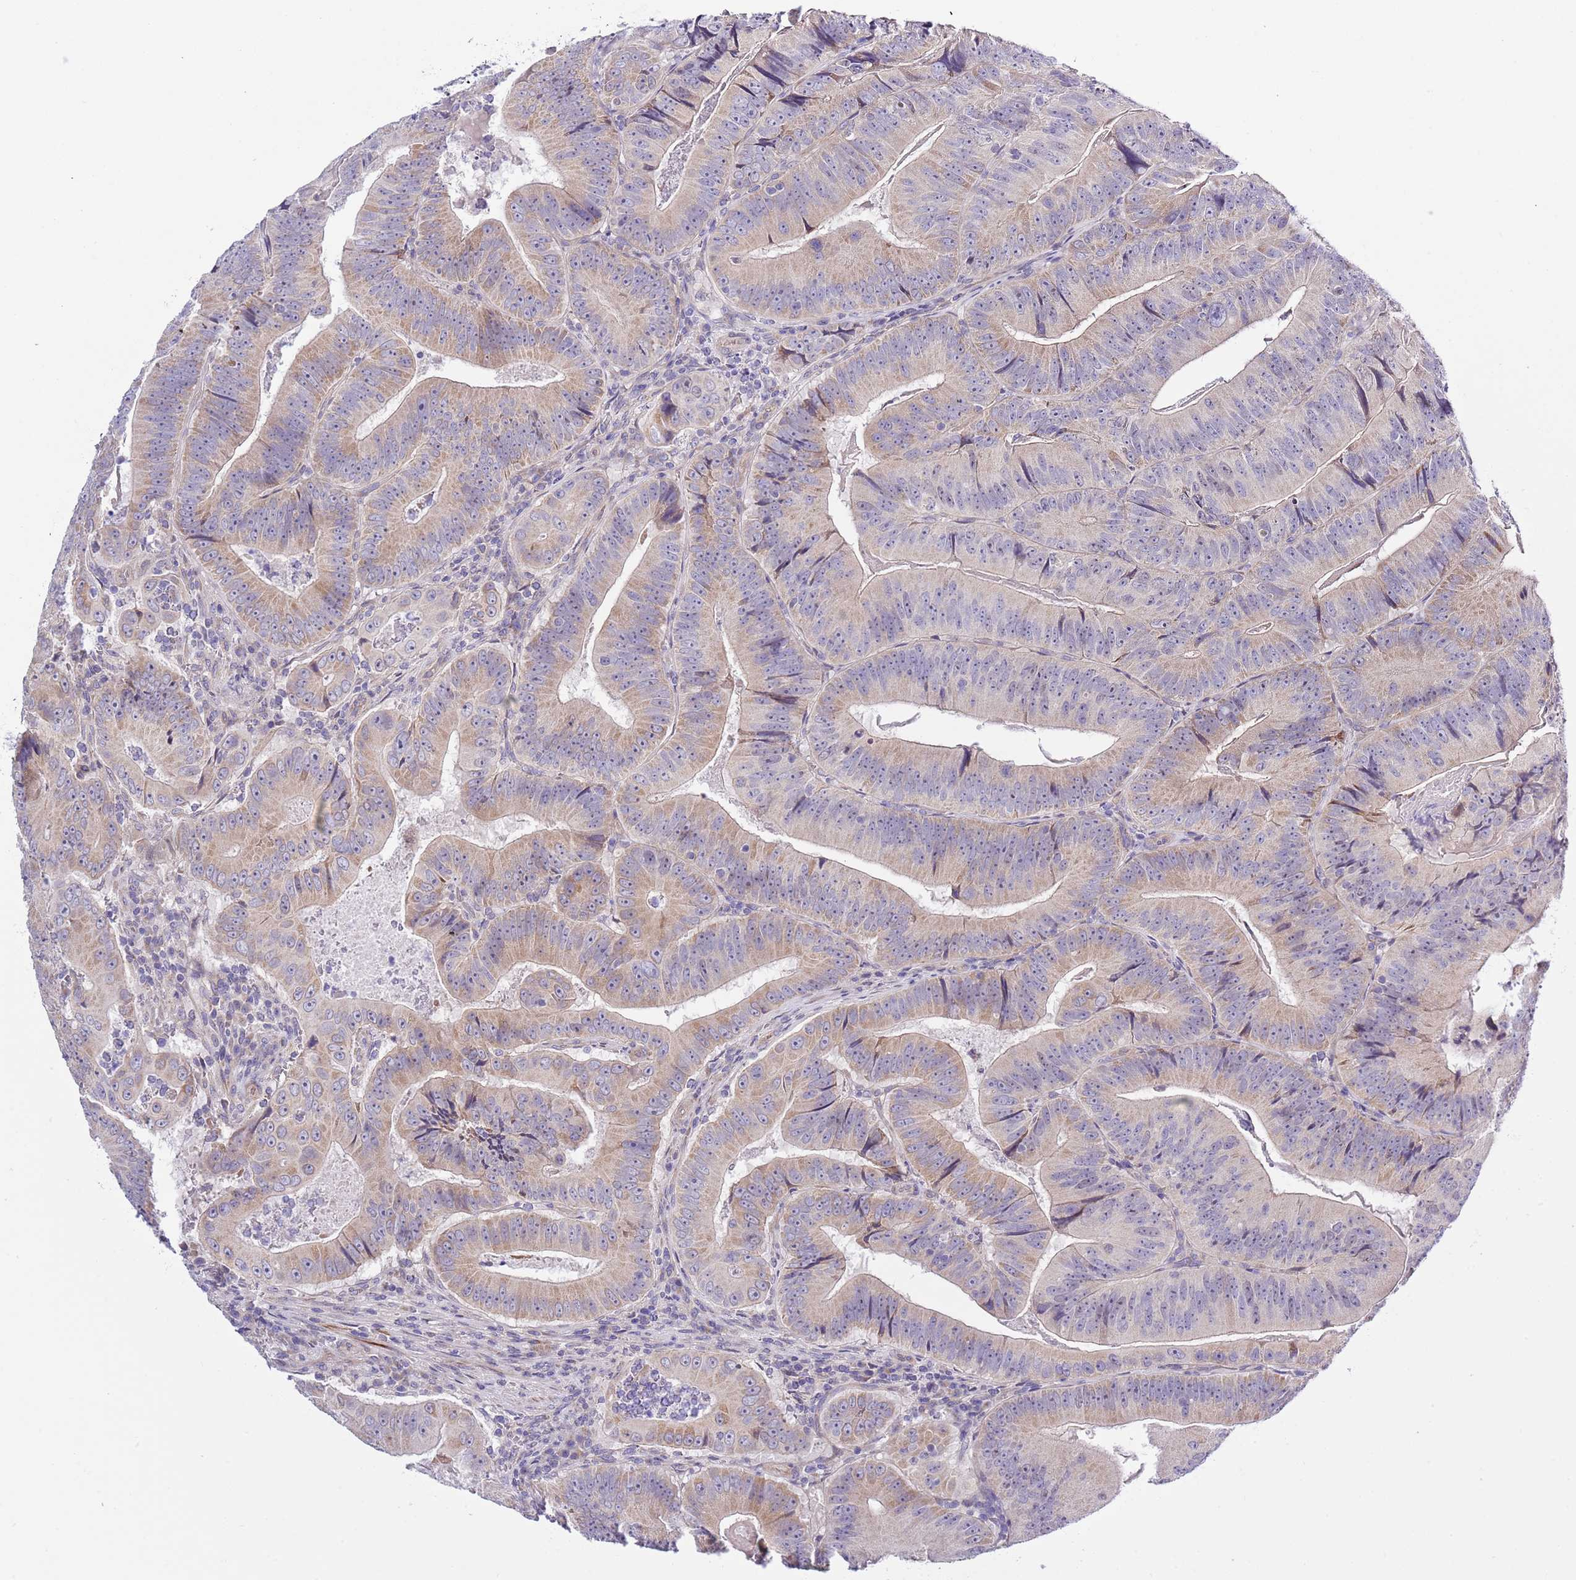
{"staining": {"intensity": "weak", "quantity": "25%-75%", "location": "cytoplasmic/membranous"}, "tissue": "colorectal cancer", "cell_type": "Tumor cells", "image_type": "cancer", "snomed": [{"axis": "morphology", "description": "Adenocarcinoma, NOS"}, {"axis": "topography", "description": "Colon"}], "caption": "Protein staining reveals weak cytoplasmic/membranous staining in about 25%-75% of tumor cells in colorectal cancer (adenocarcinoma).", "gene": "NET1", "patient": {"sex": "female", "age": 86}}